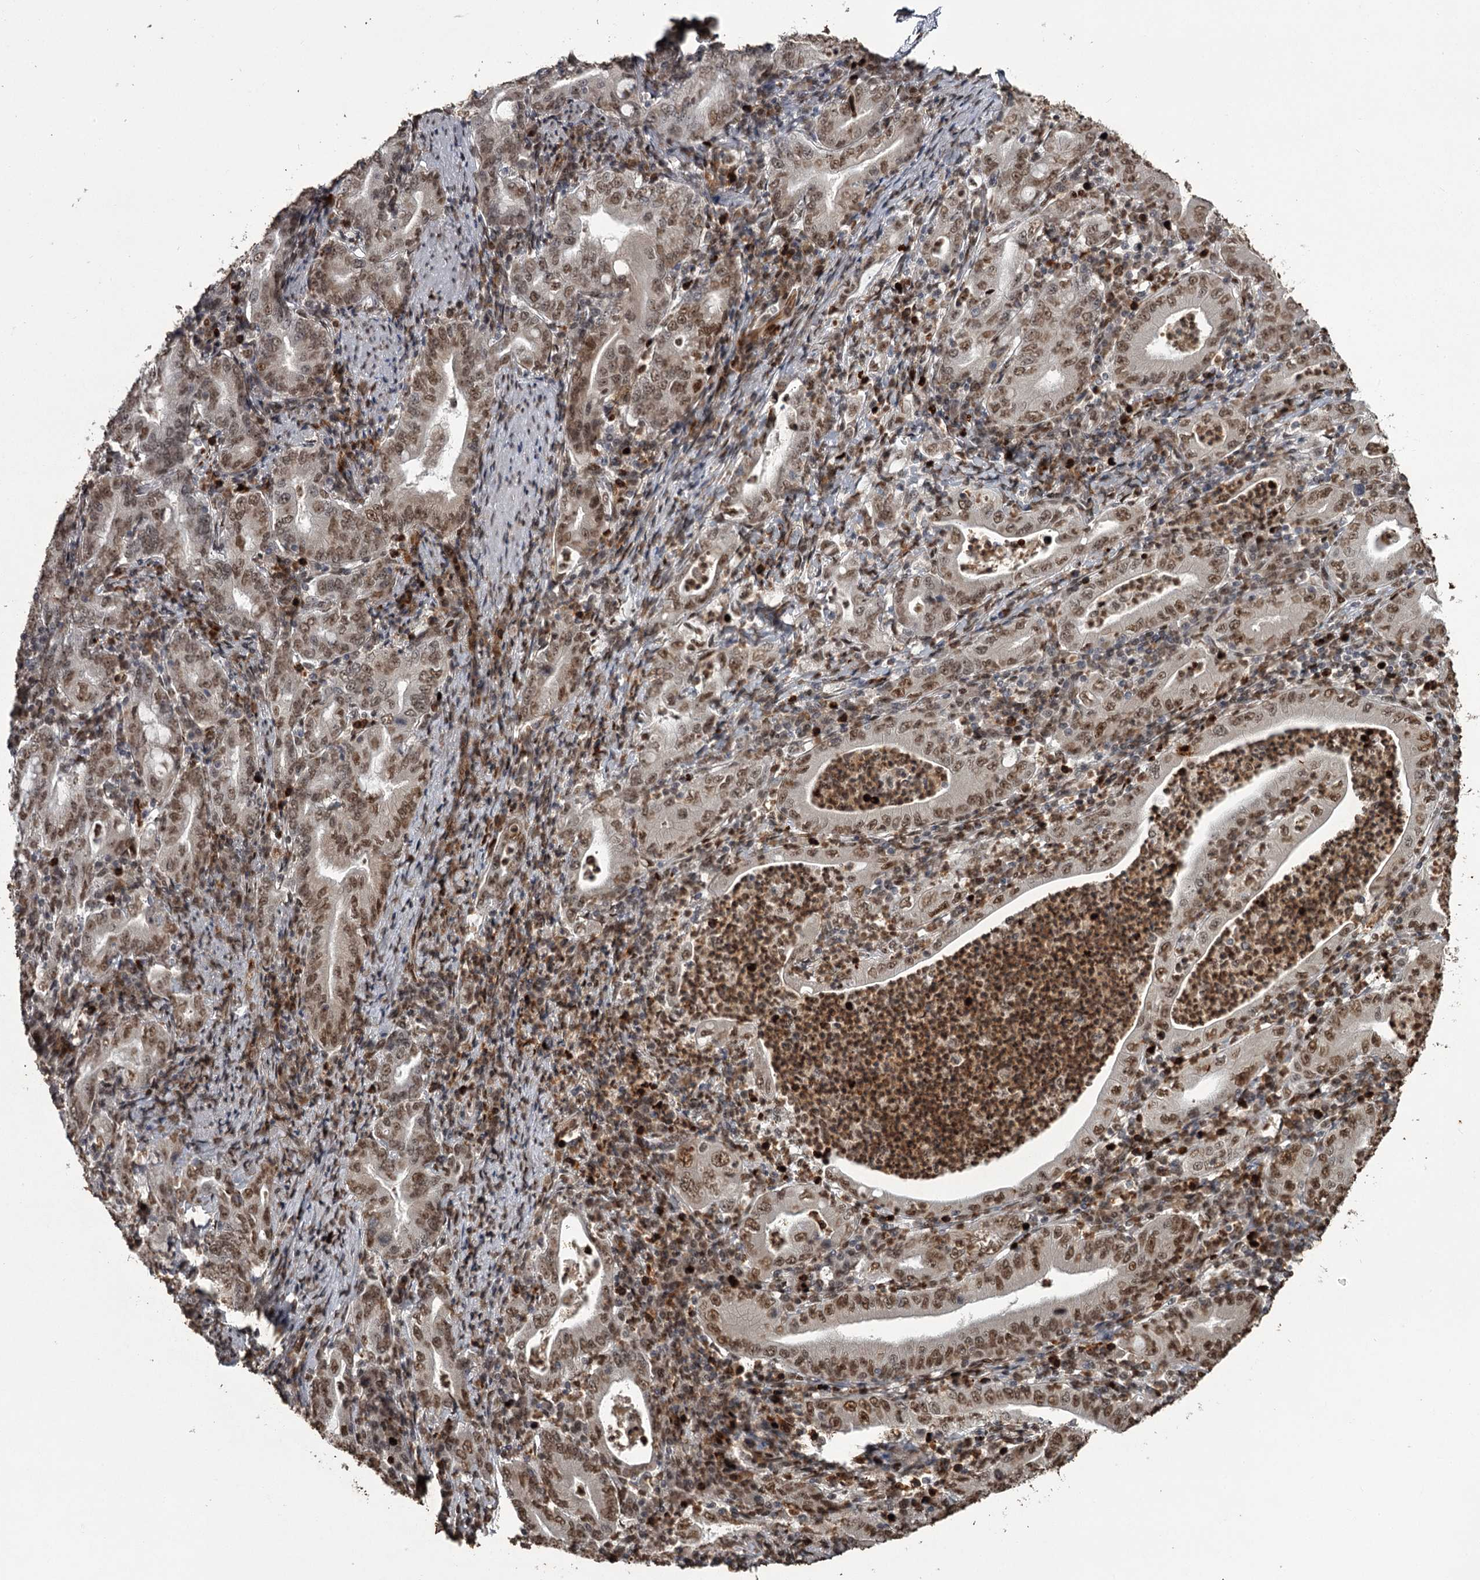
{"staining": {"intensity": "moderate", "quantity": ">75%", "location": "nuclear"}, "tissue": "stomach cancer", "cell_type": "Tumor cells", "image_type": "cancer", "snomed": [{"axis": "morphology", "description": "Normal tissue, NOS"}, {"axis": "morphology", "description": "Adenocarcinoma, NOS"}, {"axis": "topography", "description": "Esophagus"}, {"axis": "topography", "description": "Stomach, upper"}, {"axis": "topography", "description": "Peripheral nerve tissue"}], "caption": "Brown immunohistochemical staining in stomach cancer (adenocarcinoma) displays moderate nuclear positivity in approximately >75% of tumor cells.", "gene": "THYN1", "patient": {"sex": "male", "age": 62}}